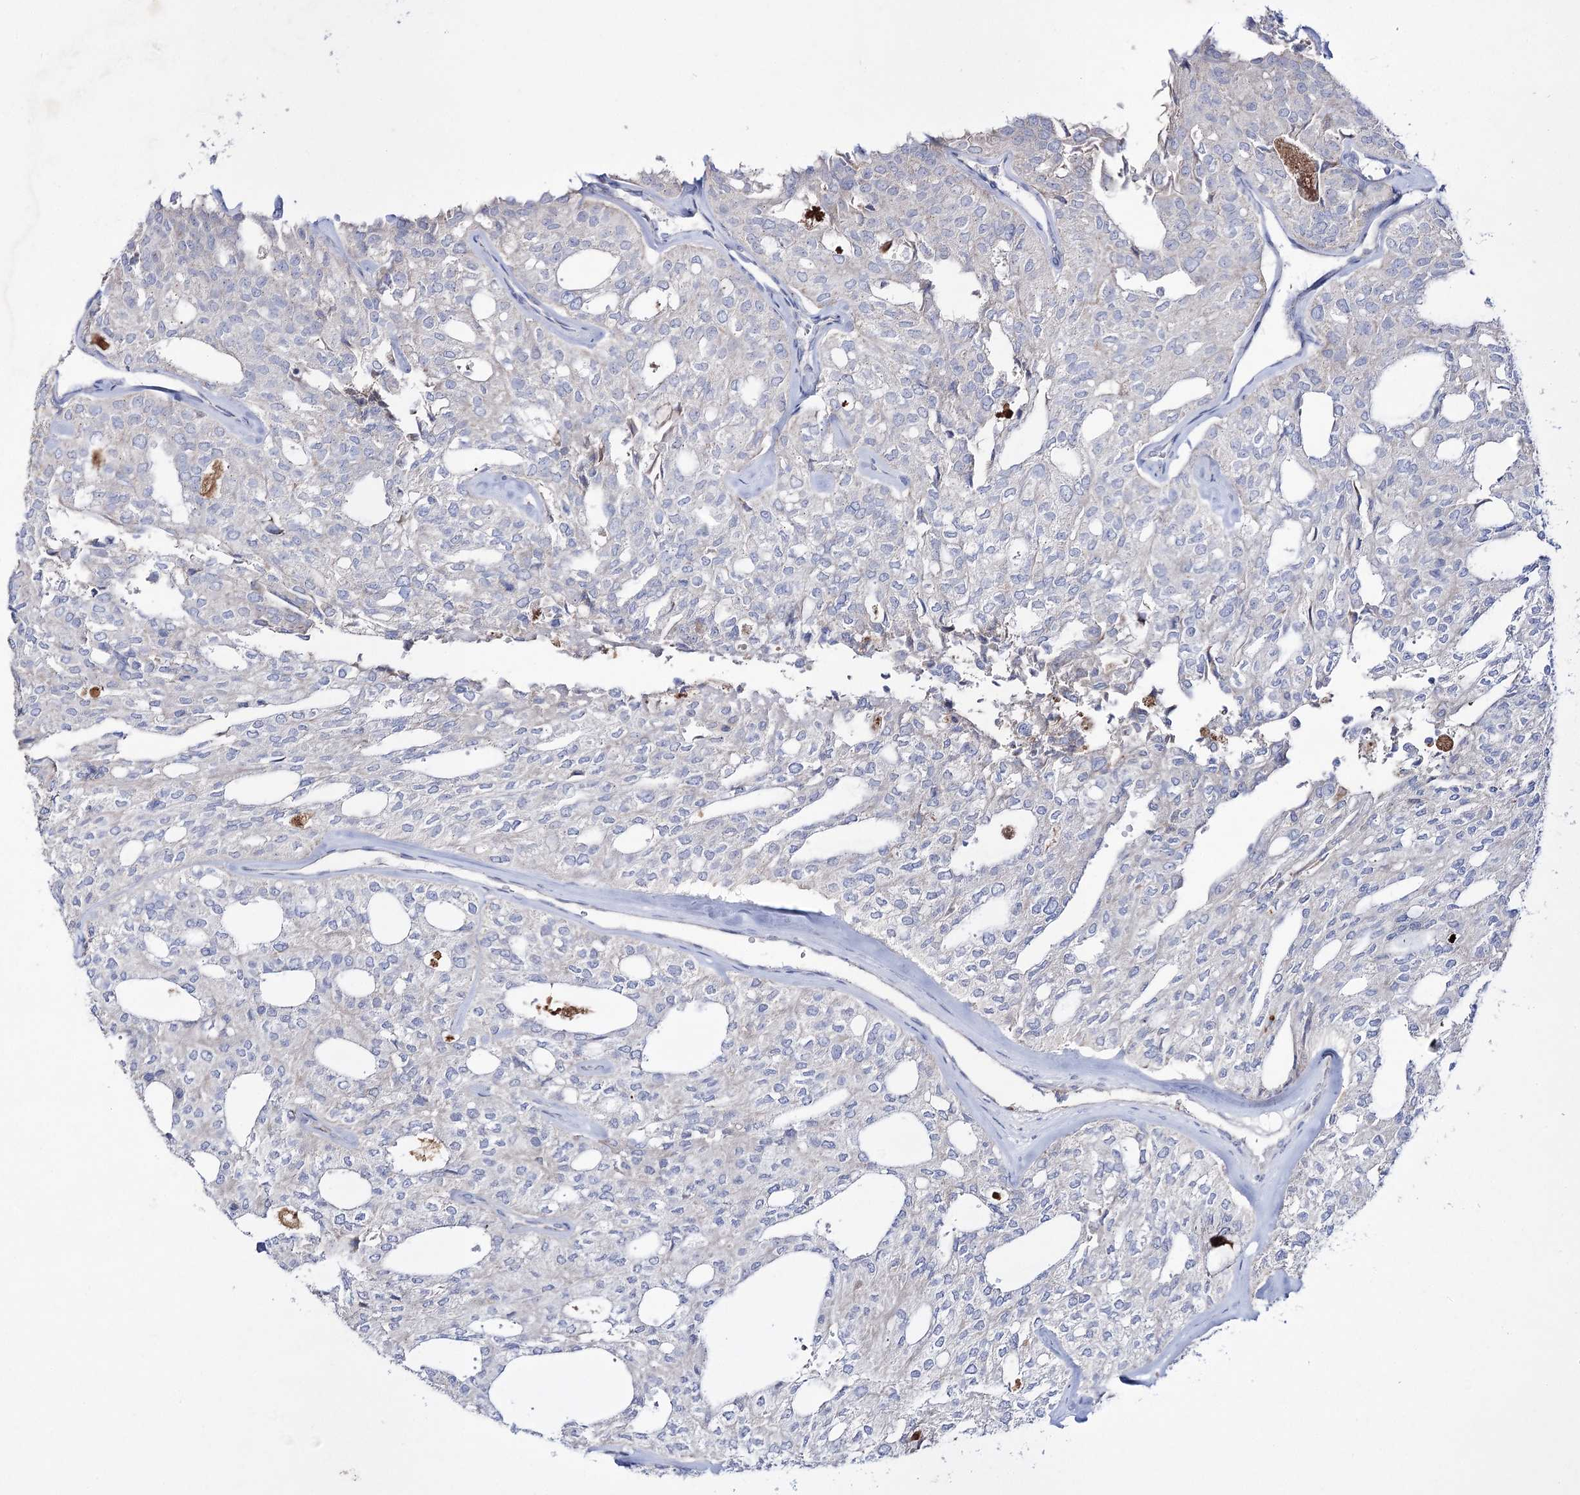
{"staining": {"intensity": "negative", "quantity": "none", "location": "none"}, "tissue": "thyroid cancer", "cell_type": "Tumor cells", "image_type": "cancer", "snomed": [{"axis": "morphology", "description": "Follicular adenoma carcinoma, NOS"}, {"axis": "topography", "description": "Thyroid gland"}], "caption": "Thyroid follicular adenoma carcinoma stained for a protein using immunohistochemistry (IHC) demonstrates no expression tumor cells.", "gene": "NAGLU", "patient": {"sex": "male", "age": 75}}